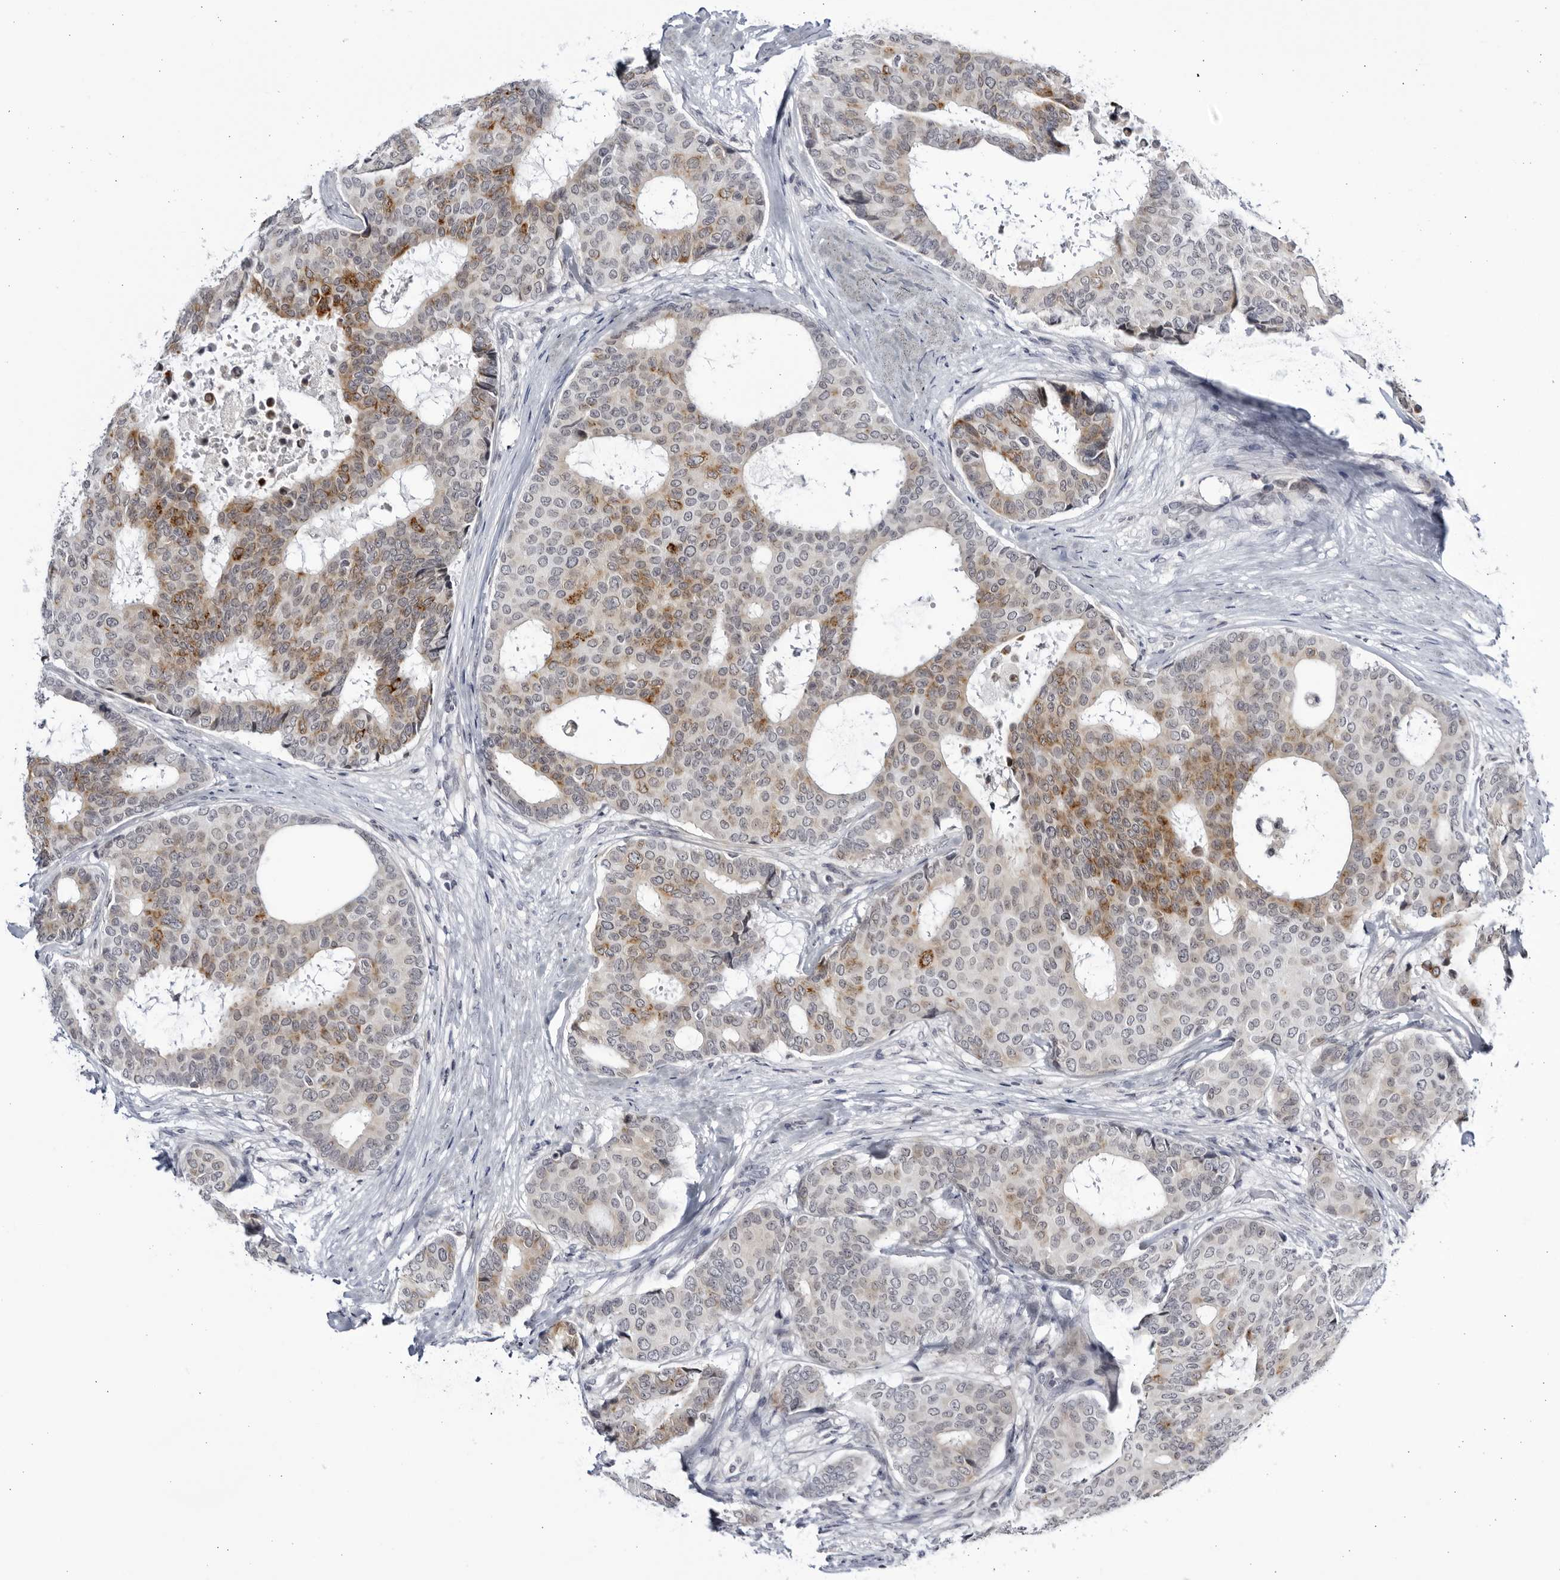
{"staining": {"intensity": "moderate", "quantity": "<25%", "location": "cytoplasmic/membranous"}, "tissue": "breast cancer", "cell_type": "Tumor cells", "image_type": "cancer", "snomed": [{"axis": "morphology", "description": "Duct carcinoma"}, {"axis": "topography", "description": "Breast"}], "caption": "DAB immunohistochemical staining of breast intraductal carcinoma reveals moderate cytoplasmic/membranous protein positivity in approximately <25% of tumor cells.", "gene": "CNBD1", "patient": {"sex": "female", "age": 75}}